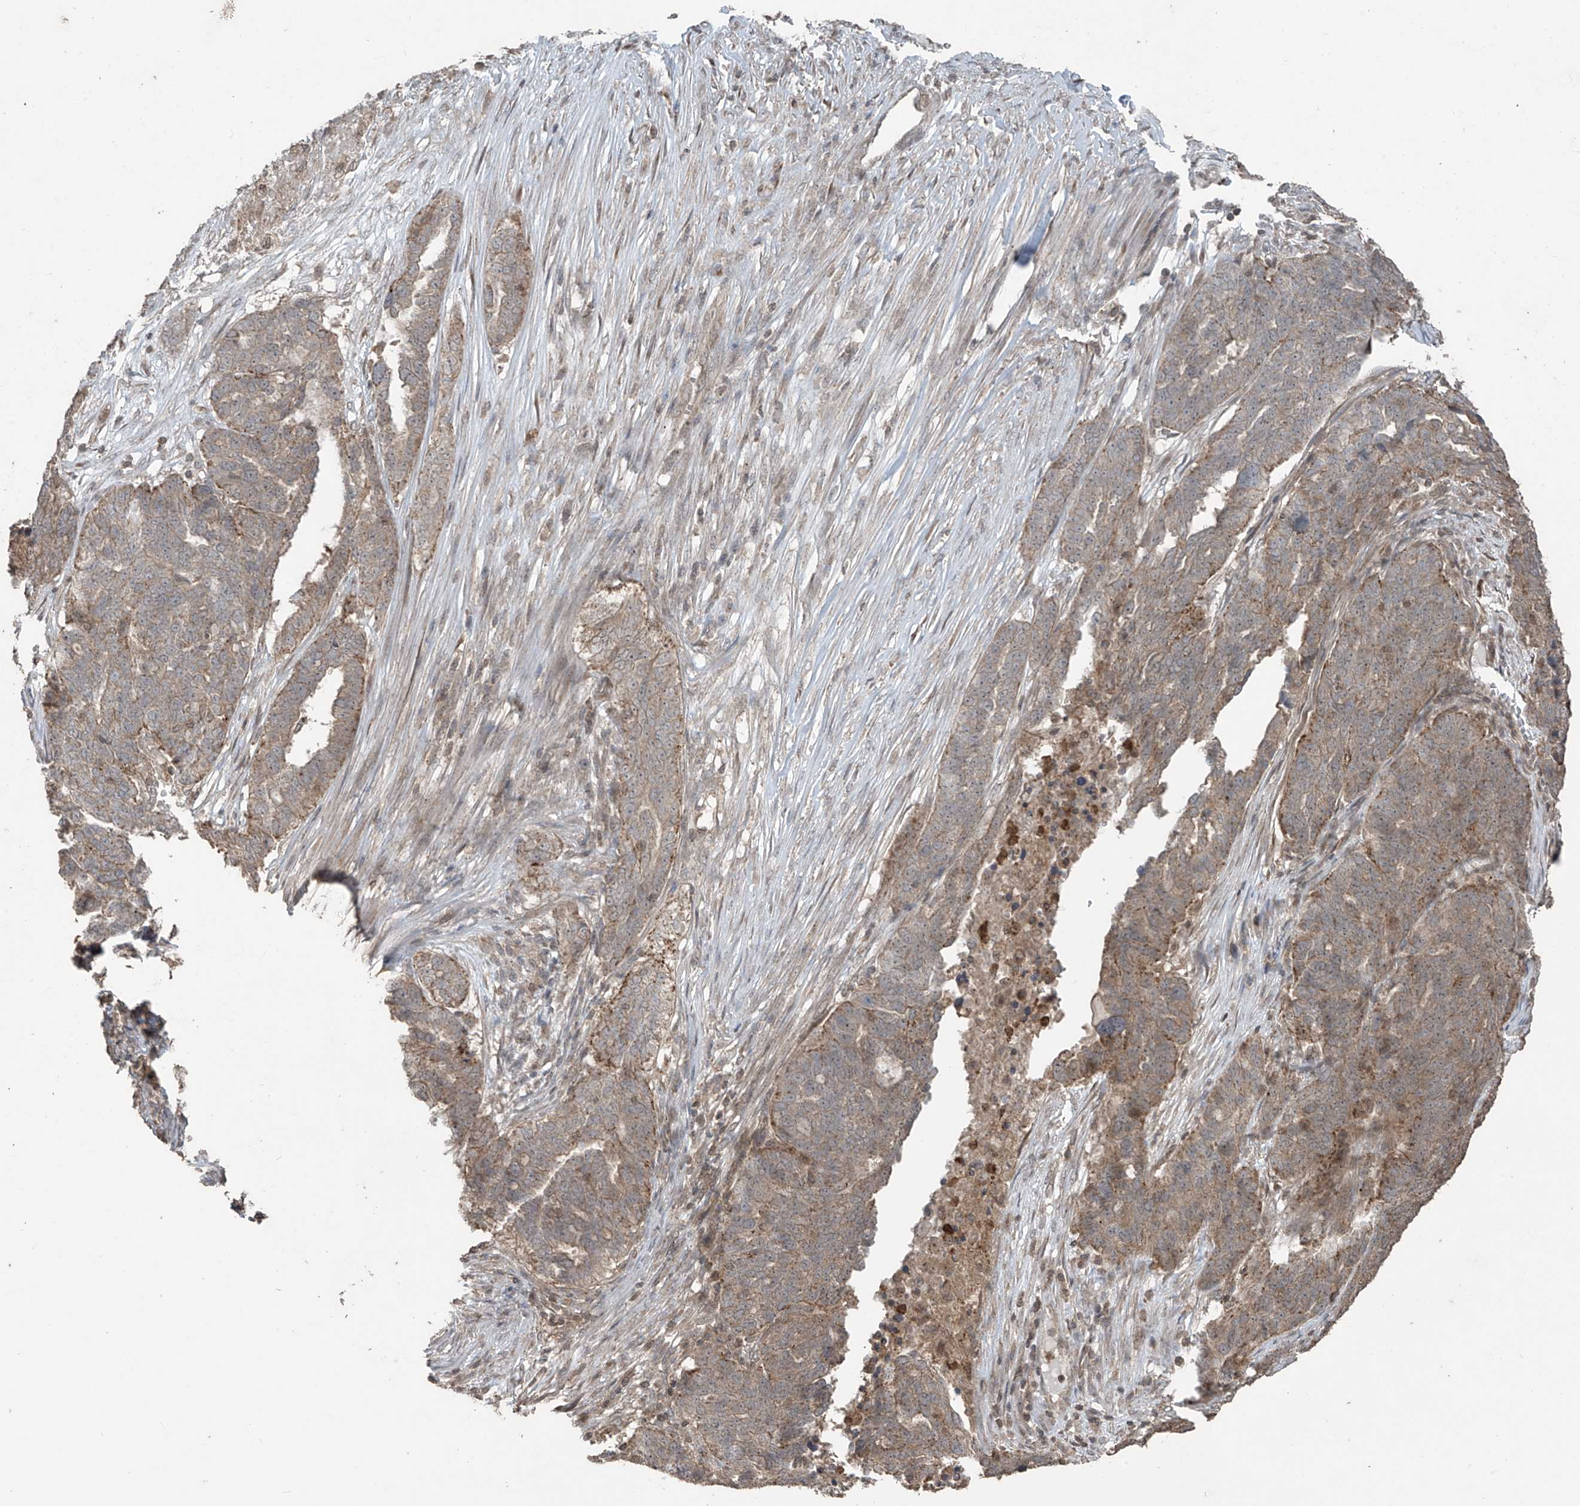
{"staining": {"intensity": "weak", "quantity": "25%-75%", "location": "cytoplasmic/membranous"}, "tissue": "ovarian cancer", "cell_type": "Tumor cells", "image_type": "cancer", "snomed": [{"axis": "morphology", "description": "Cystadenocarcinoma, serous, NOS"}, {"axis": "topography", "description": "Ovary"}], "caption": "Tumor cells show weak cytoplasmic/membranous expression in about 25%-75% of cells in serous cystadenocarcinoma (ovarian).", "gene": "PGPEP1", "patient": {"sex": "female", "age": 59}}